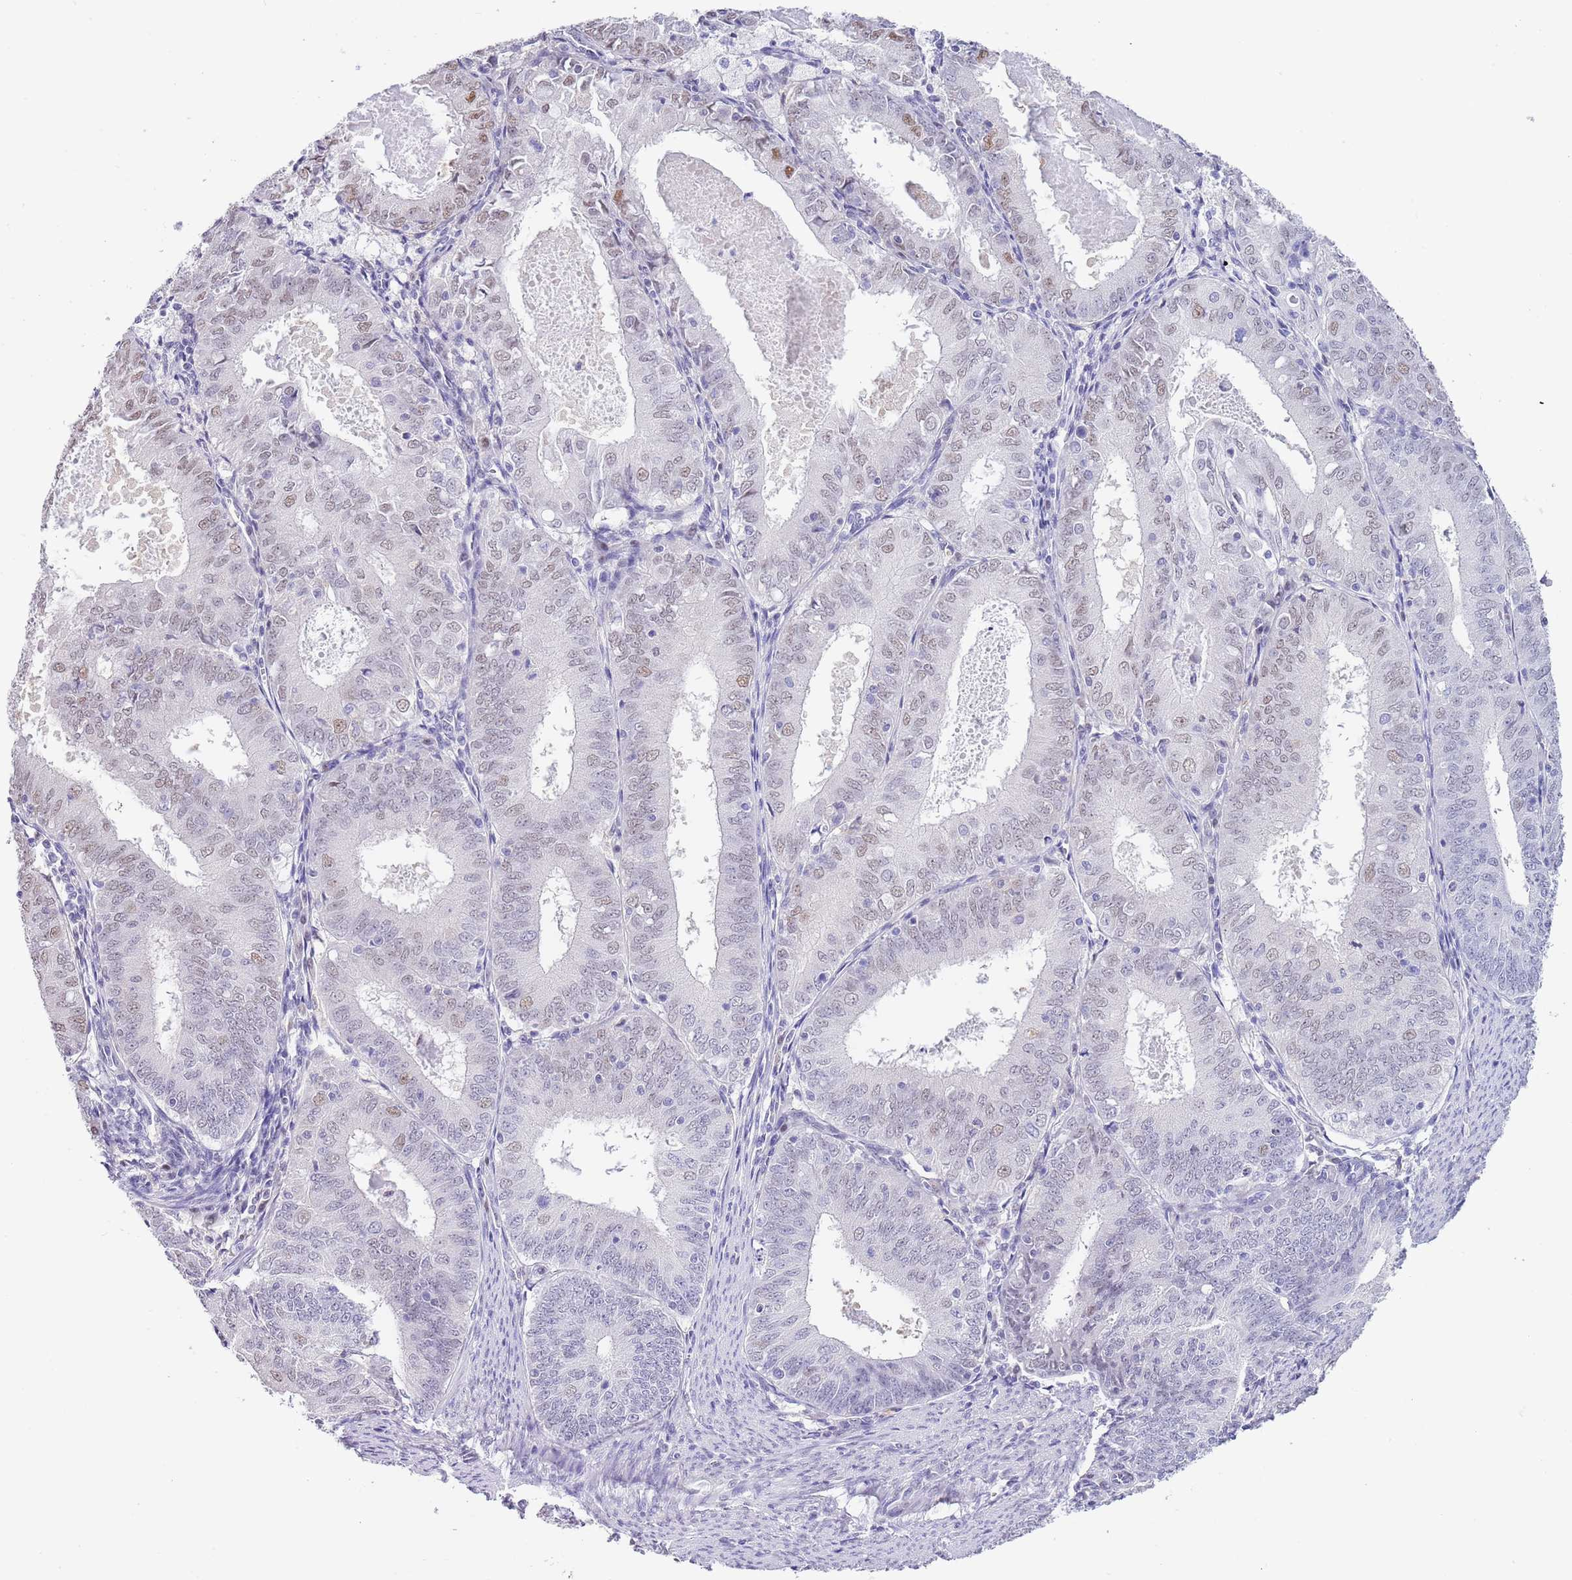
{"staining": {"intensity": "moderate", "quantity": "<25%", "location": "nuclear"}, "tissue": "endometrial cancer", "cell_type": "Tumor cells", "image_type": "cancer", "snomed": [{"axis": "morphology", "description": "Adenocarcinoma, NOS"}, {"axis": "topography", "description": "Endometrium"}], "caption": "DAB immunohistochemical staining of adenocarcinoma (endometrial) shows moderate nuclear protein positivity in approximately <25% of tumor cells.", "gene": "PPP1R17", "patient": {"sex": "female", "age": 57}}